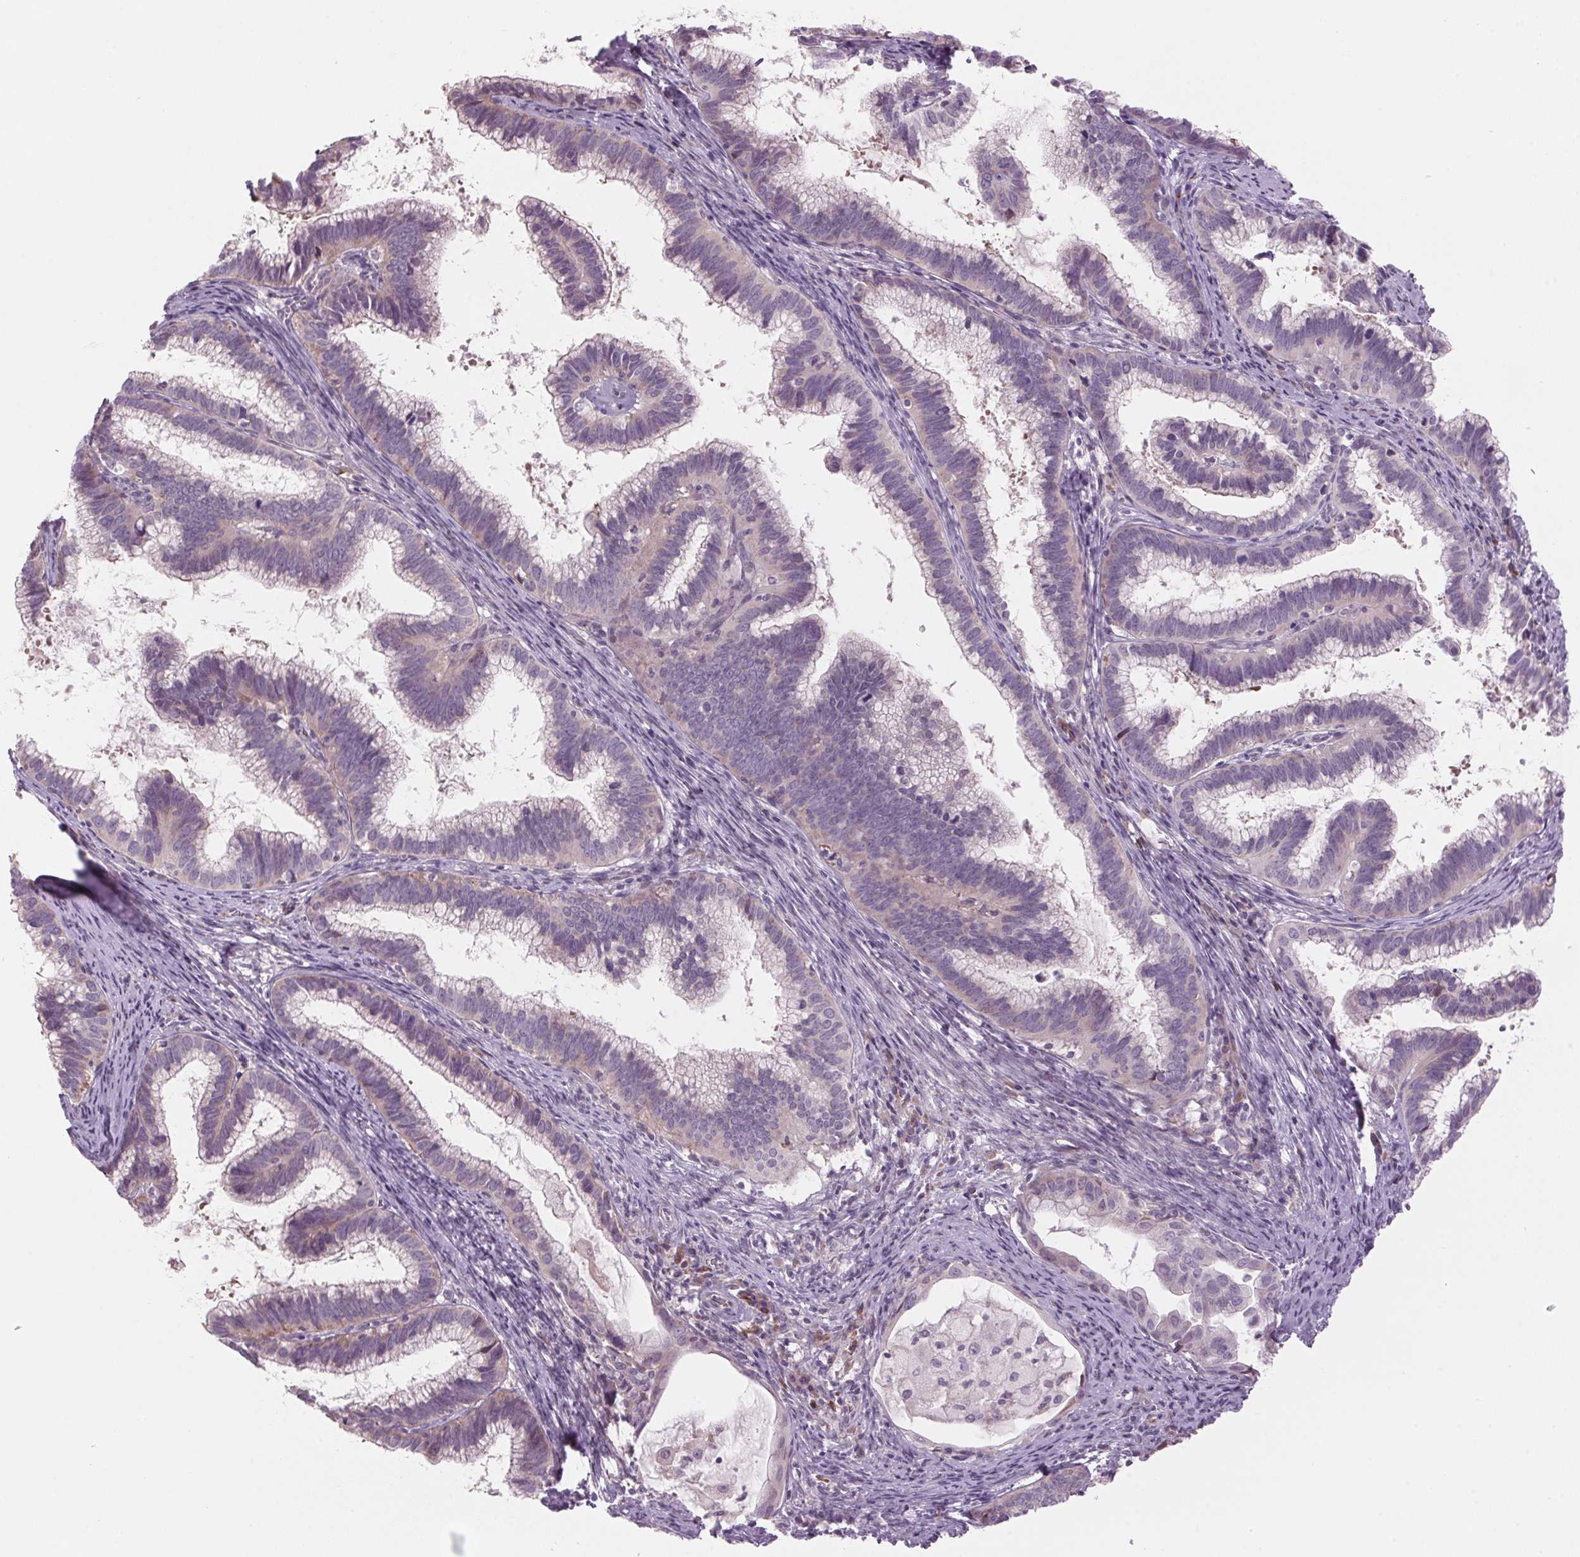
{"staining": {"intensity": "weak", "quantity": "<25%", "location": "cytoplasmic/membranous"}, "tissue": "cervical cancer", "cell_type": "Tumor cells", "image_type": "cancer", "snomed": [{"axis": "morphology", "description": "Adenocarcinoma, NOS"}, {"axis": "topography", "description": "Cervix"}], "caption": "This micrograph is of adenocarcinoma (cervical) stained with IHC to label a protein in brown with the nuclei are counter-stained blue. There is no expression in tumor cells.", "gene": "GNMT", "patient": {"sex": "female", "age": 61}}